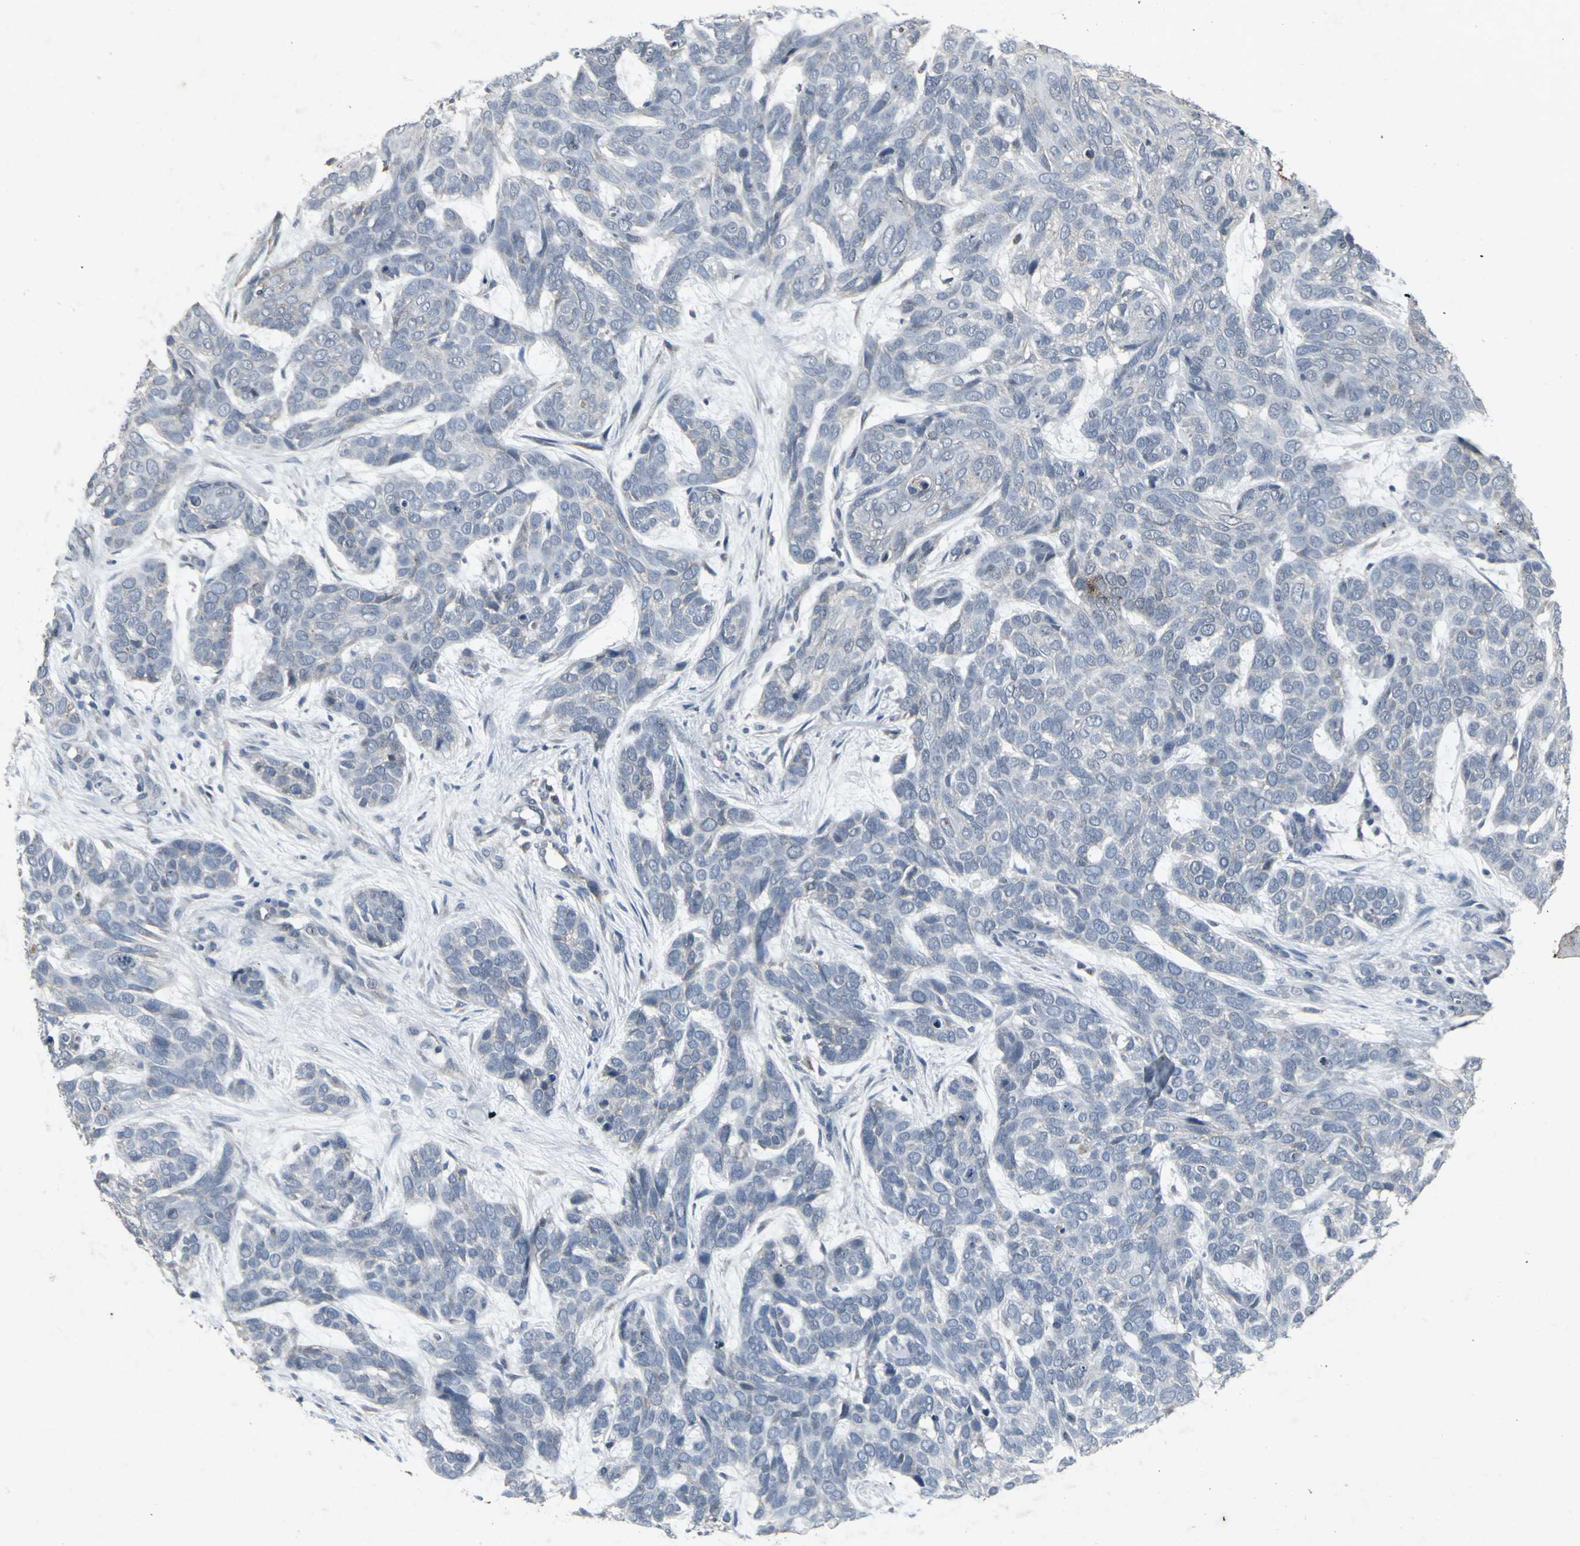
{"staining": {"intensity": "negative", "quantity": "none", "location": "none"}, "tissue": "skin cancer", "cell_type": "Tumor cells", "image_type": "cancer", "snomed": [{"axis": "morphology", "description": "Basal cell carcinoma"}, {"axis": "topography", "description": "Skin"}], "caption": "Immunohistochemistry (IHC) micrograph of basal cell carcinoma (skin) stained for a protein (brown), which displays no staining in tumor cells.", "gene": "BMP4", "patient": {"sex": "male", "age": 87}}